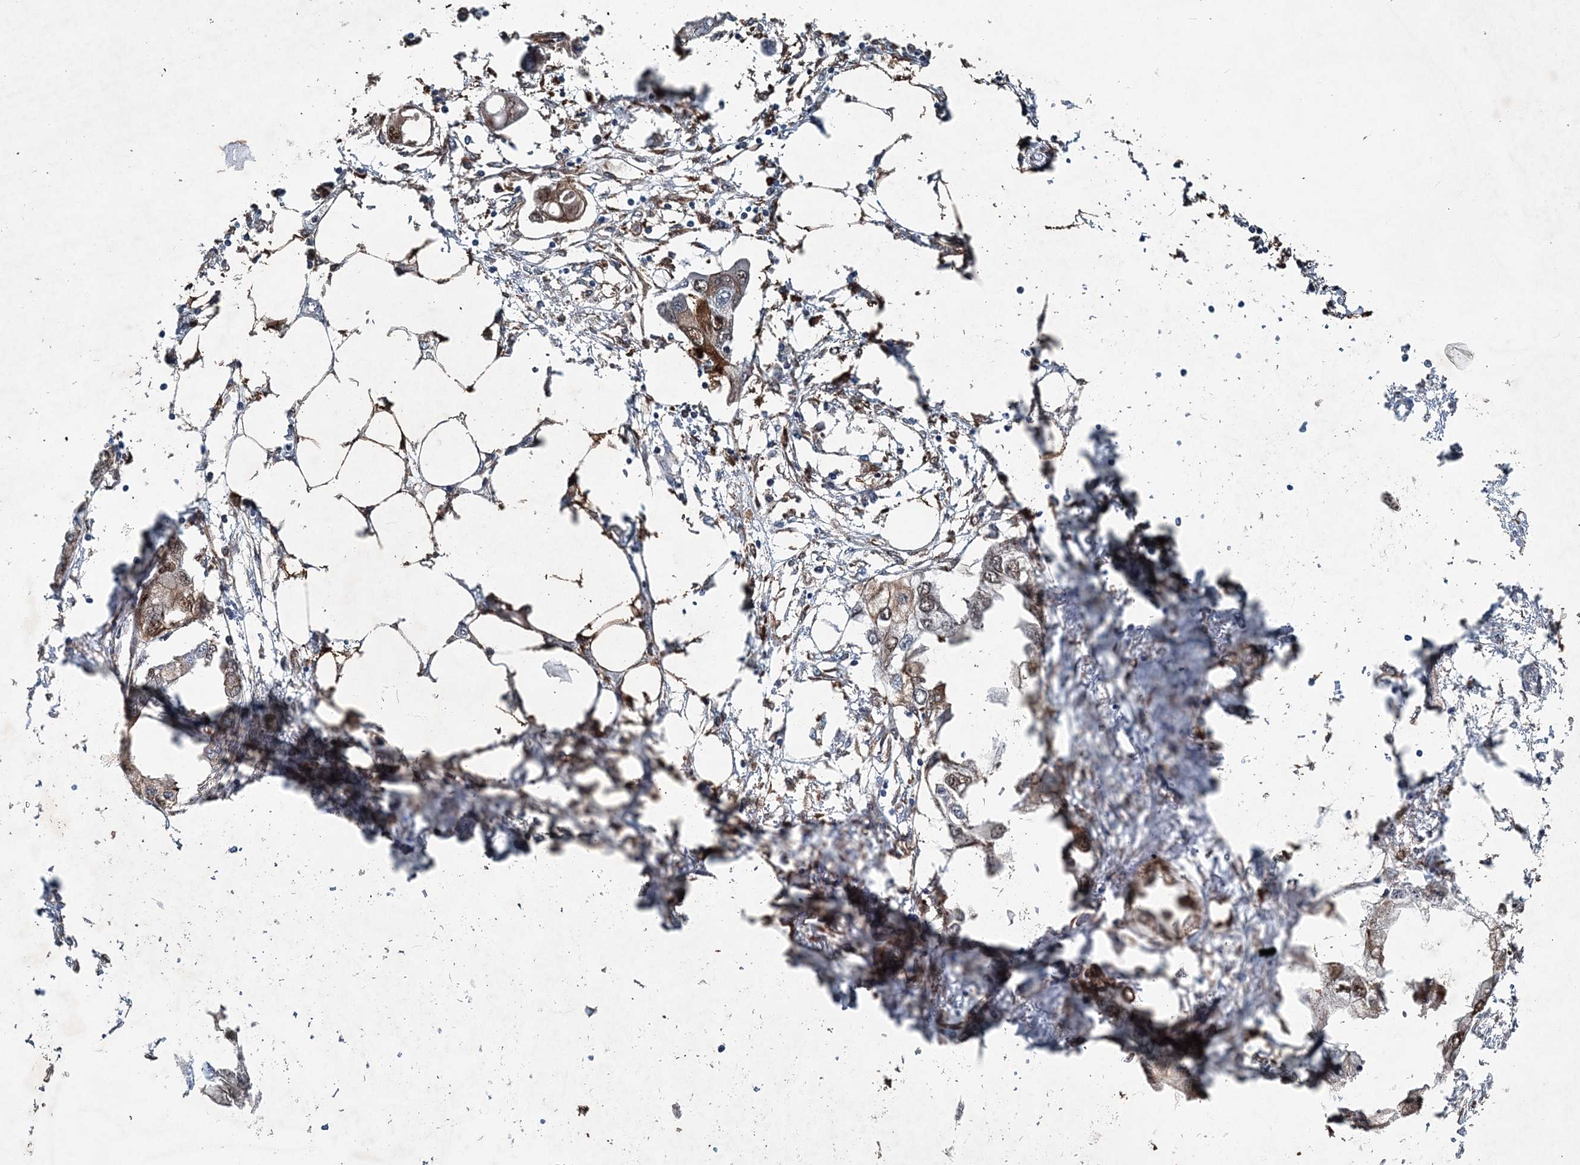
{"staining": {"intensity": "moderate", "quantity": "25%-75%", "location": "cytoplasmic/membranous"}, "tissue": "endometrial cancer", "cell_type": "Tumor cells", "image_type": "cancer", "snomed": [{"axis": "morphology", "description": "Adenocarcinoma, NOS"}, {"axis": "morphology", "description": "Adenocarcinoma, metastatic, NOS"}, {"axis": "topography", "description": "Adipose tissue"}, {"axis": "topography", "description": "Endometrium"}], "caption": "Endometrial cancer (metastatic adenocarcinoma) stained for a protein exhibits moderate cytoplasmic/membranous positivity in tumor cells.", "gene": "SPOPL", "patient": {"sex": "female", "age": 67}}